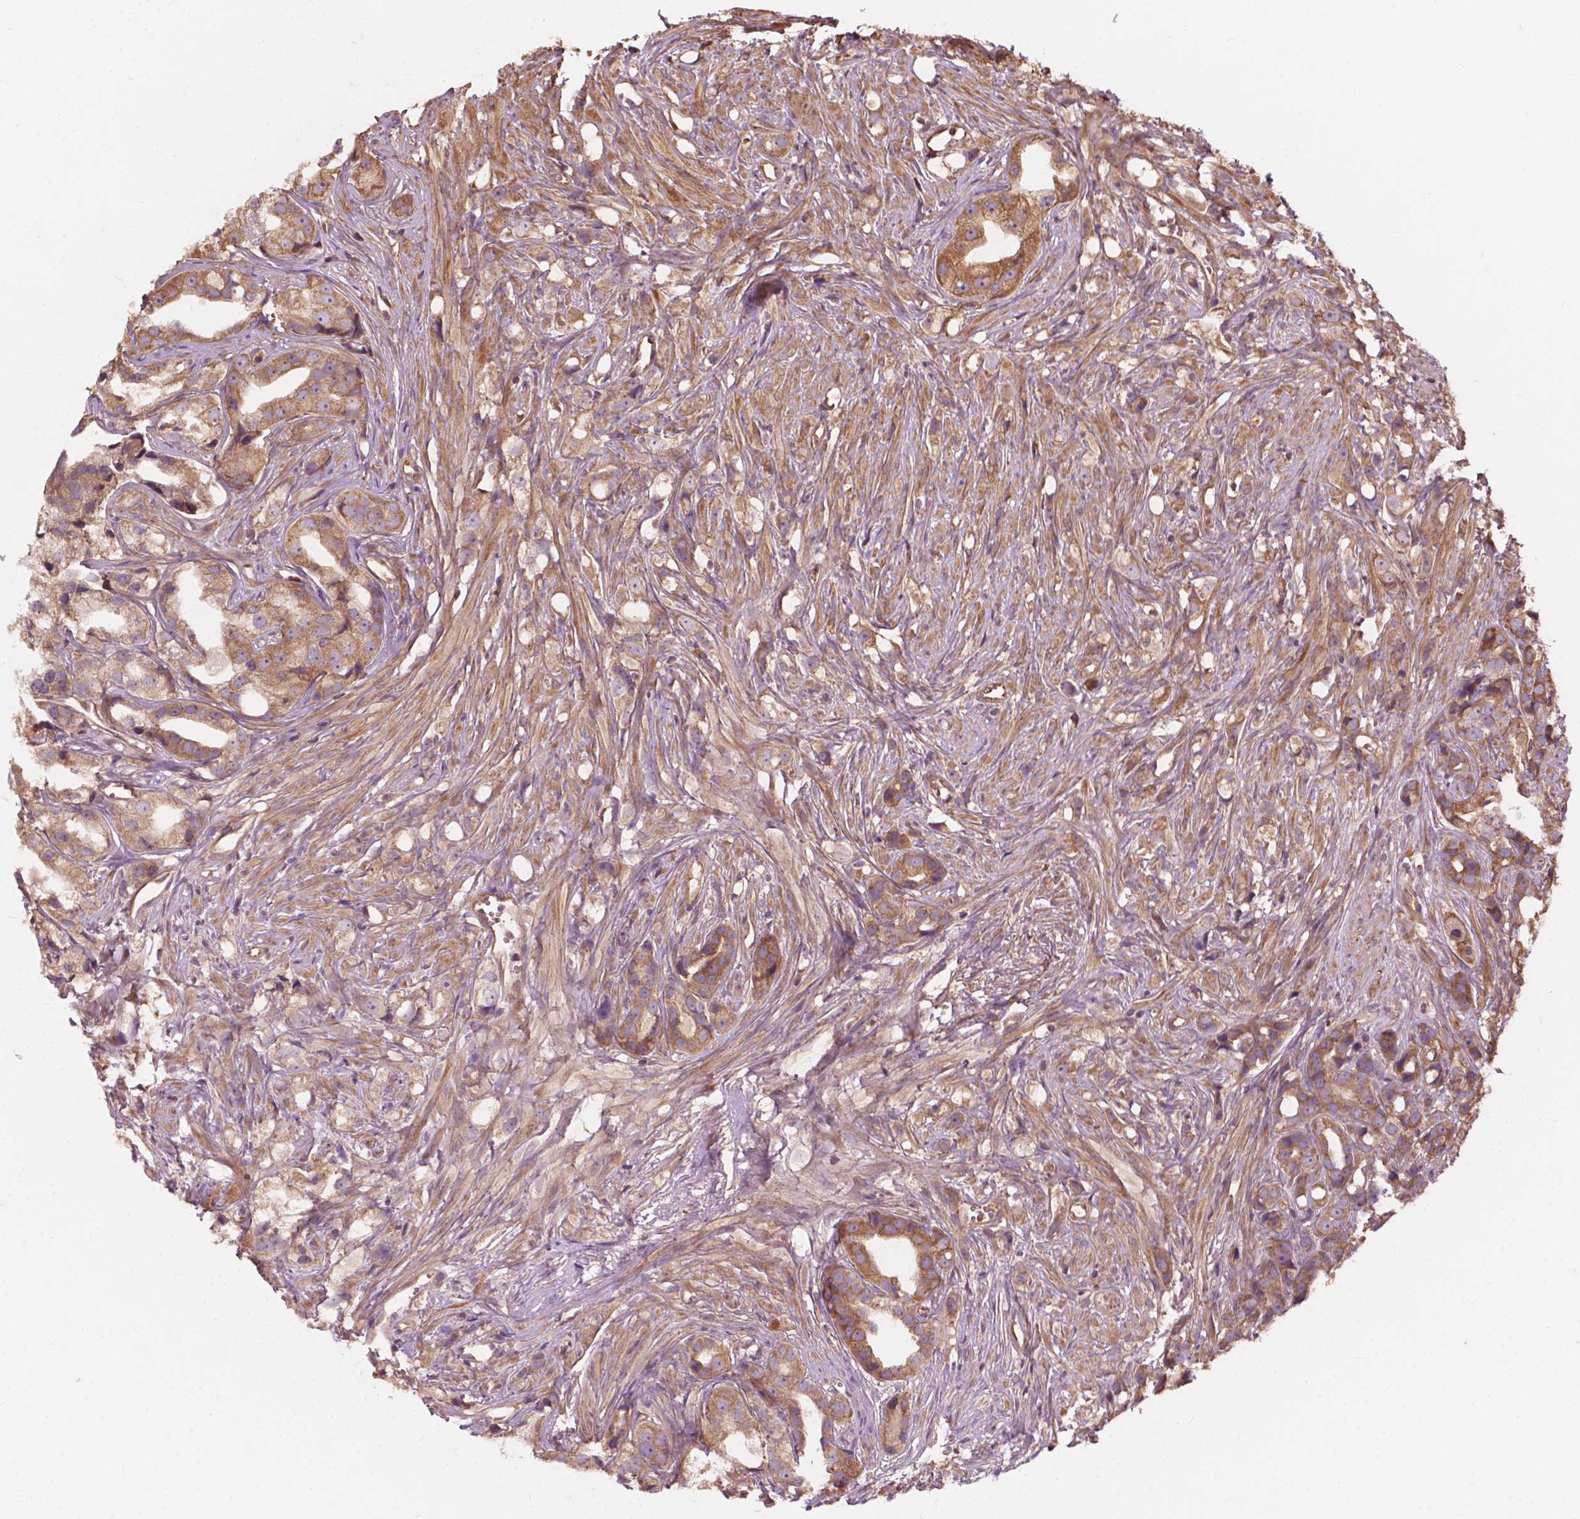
{"staining": {"intensity": "moderate", "quantity": ">75%", "location": "cytoplasmic/membranous"}, "tissue": "prostate cancer", "cell_type": "Tumor cells", "image_type": "cancer", "snomed": [{"axis": "morphology", "description": "Adenocarcinoma, High grade"}, {"axis": "topography", "description": "Prostate"}], "caption": "Immunohistochemical staining of prostate cancer (adenocarcinoma (high-grade)) displays medium levels of moderate cytoplasmic/membranous expression in about >75% of tumor cells.", "gene": "CDC42BPA", "patient": {"sex": "male", "age": 75}}